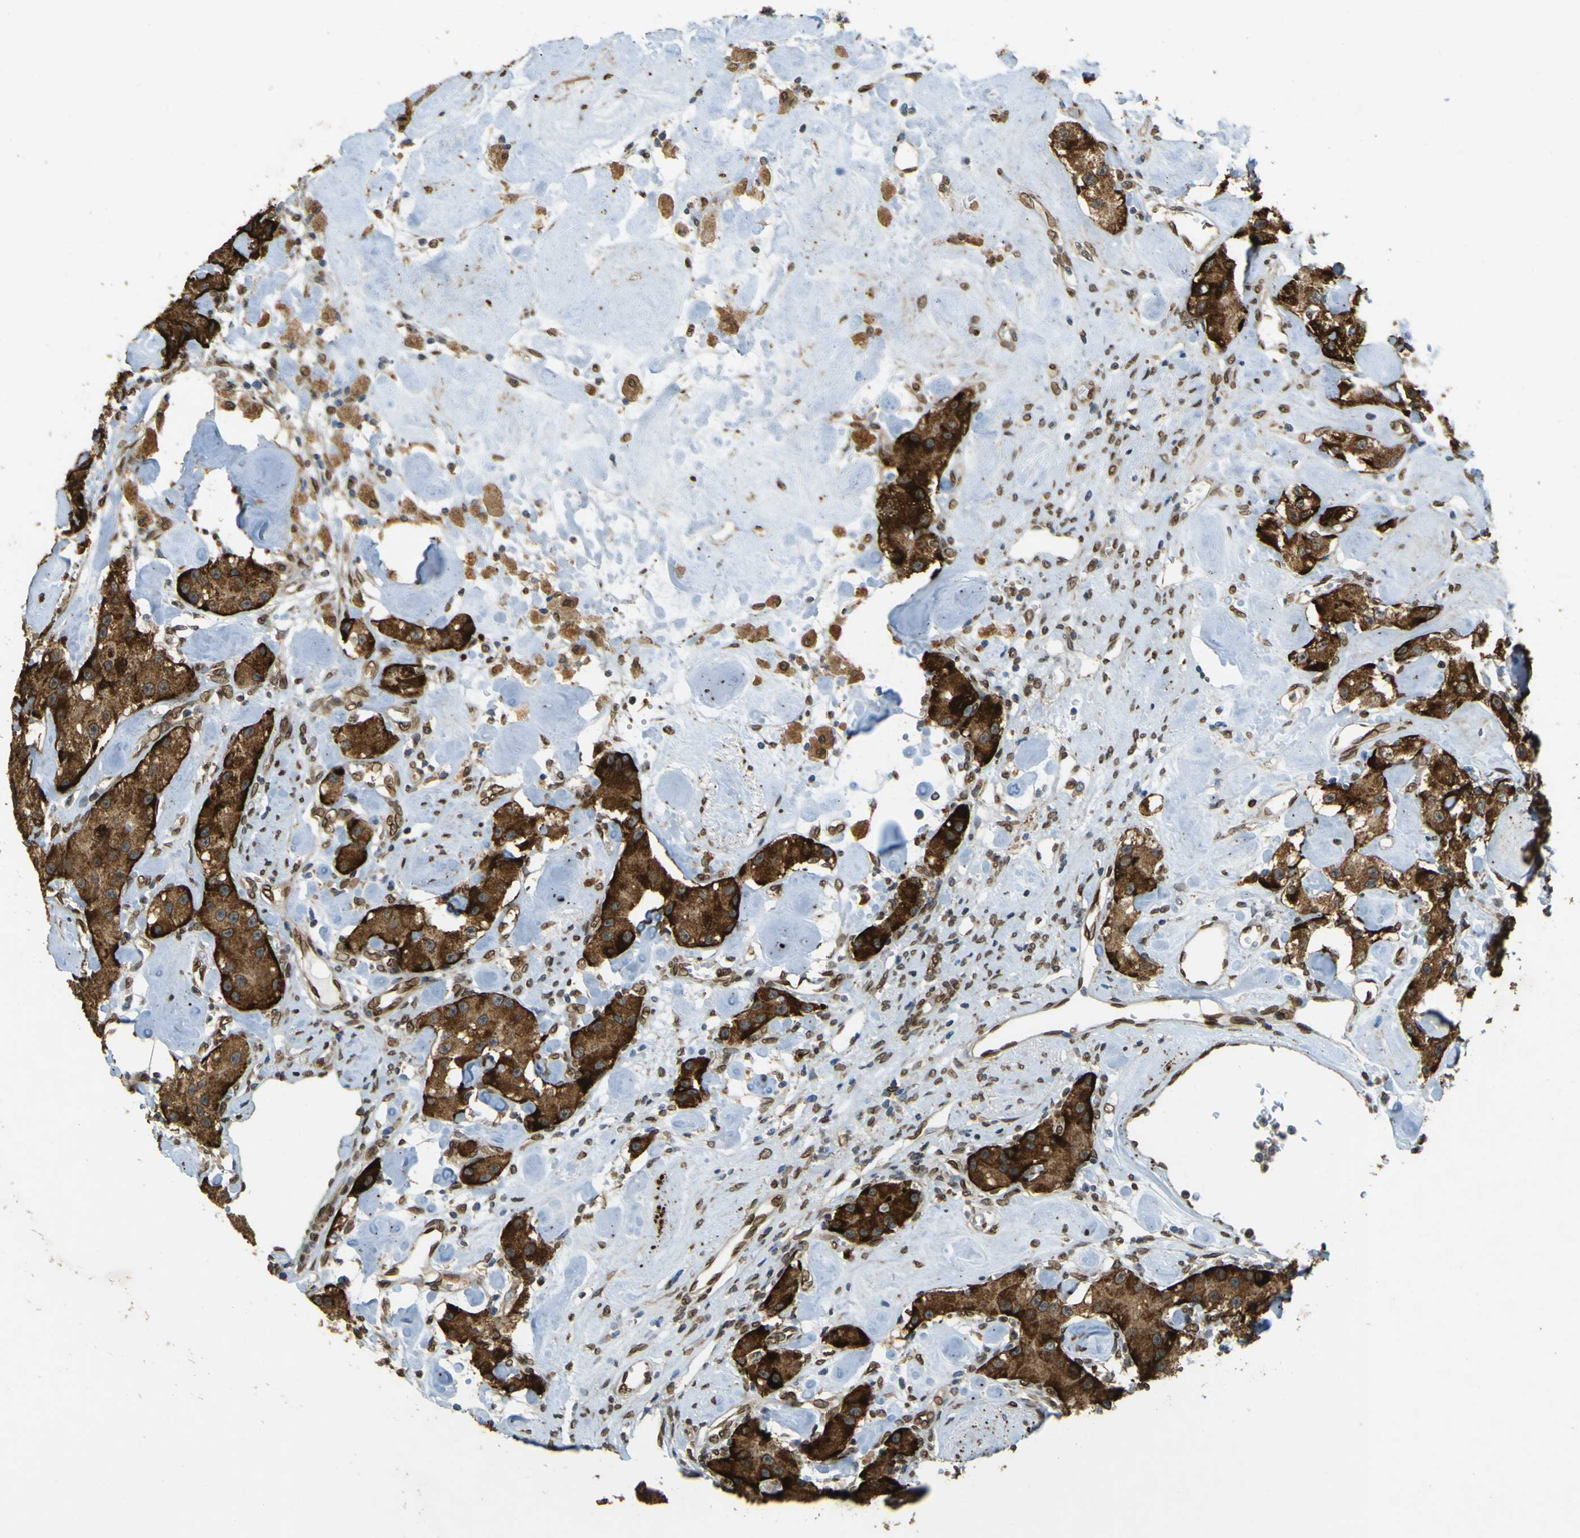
{"staining": {"intensity": "strong", "quantity": ">75%", "location": "cytoplasmic/membranous"}, "tissue": "carcinoid", "cell_type": "Tumor cells", "image_type": "cancer", "snomed": [{"axis": "morphology", "description": "Carcinoid, malignant, NOS"}, {"axis": "topography", "description": "Pancreas"}], "caption": "DAB immunohistochemical staining of human carcinoid displays strong cytoplasmic/membranous protein staining in about >75% of tumor cells.", "gene": "GALNT1", "patient": {"sex": "male", "age": 41}}